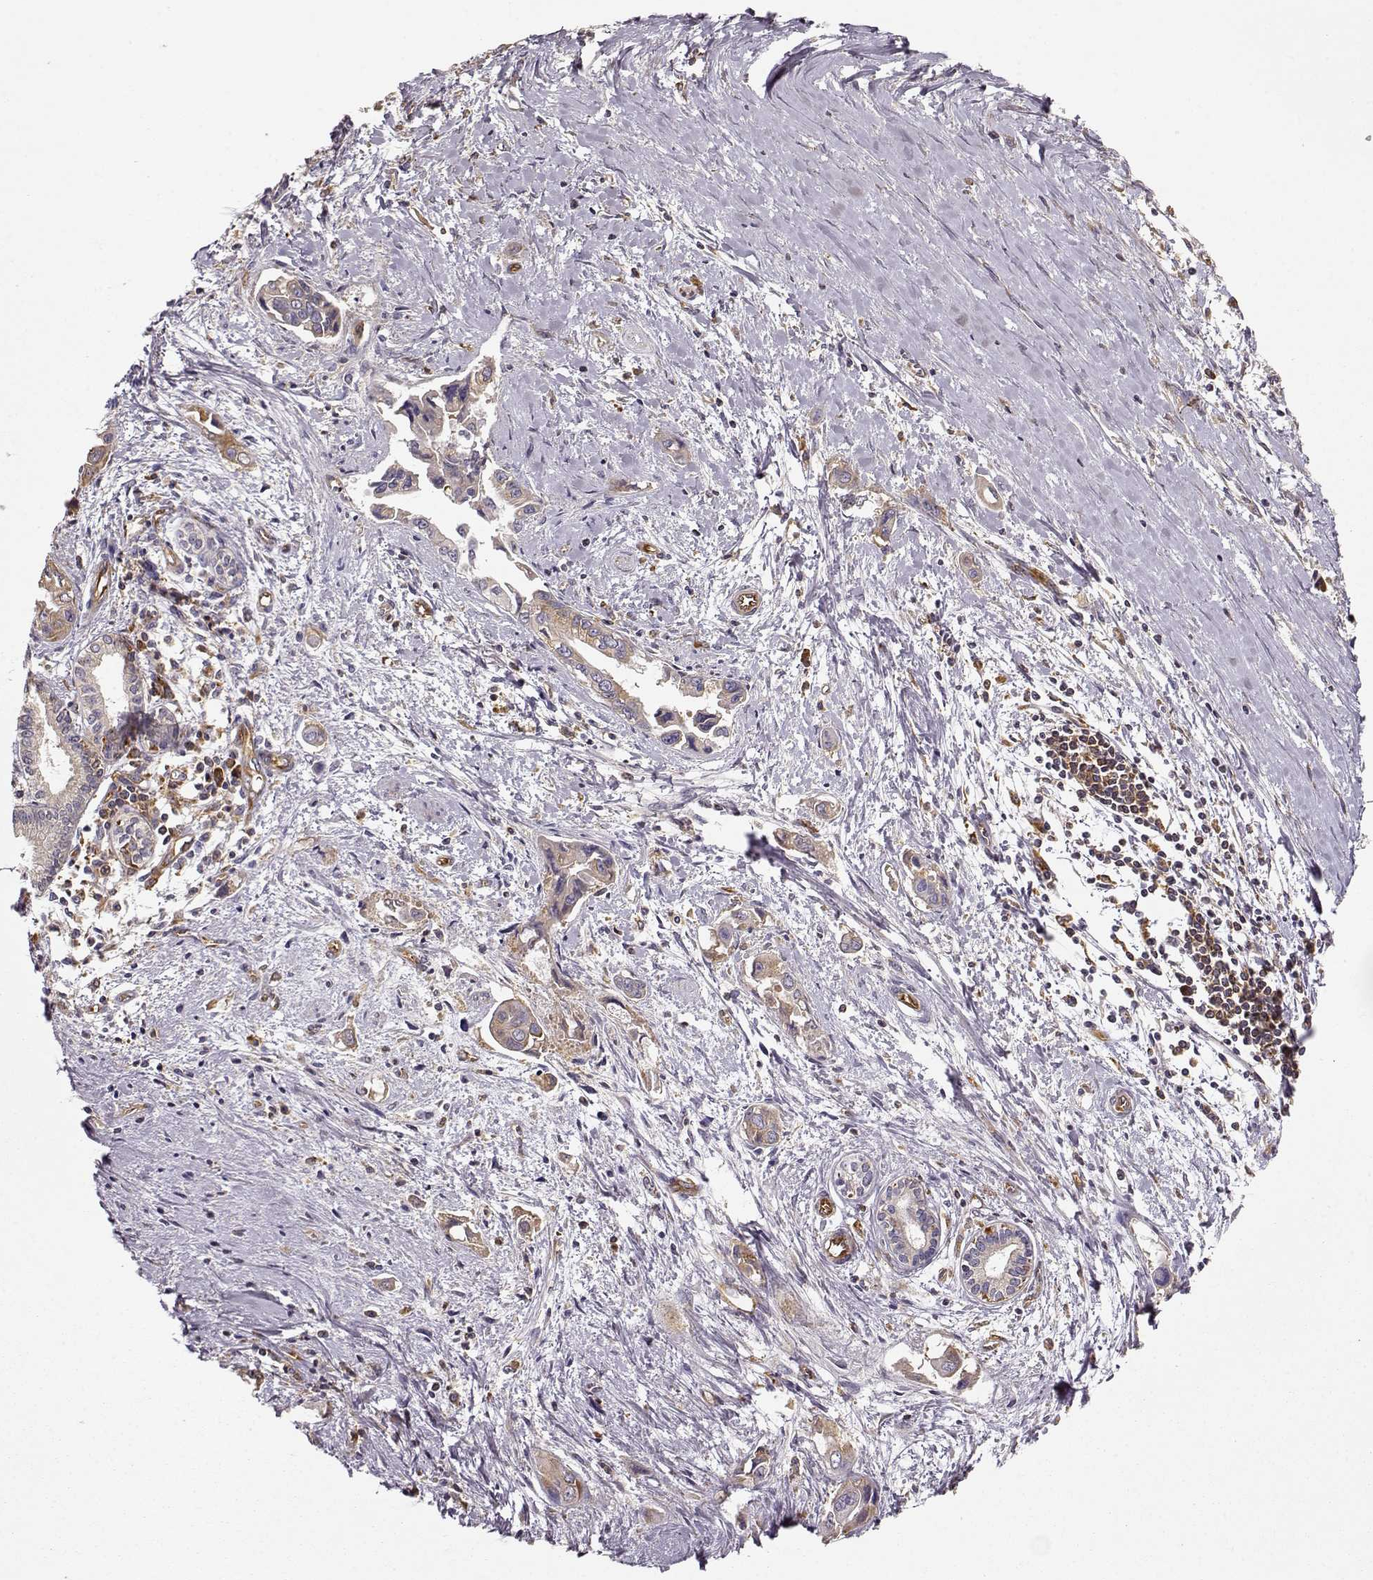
{"staining": {"intensity": "moderate", "quantity": "25%-75%", "location": "cytoplasmic/membranous"}, "tissue": "pancreatic cancer", "cell_type": "Tumor cells", "image_type": "cancer", "snomed": [{"axis": "morphology", "description": "Adenocarcinoma, NOS"}, {"axis": "topography", "description": "Pancreas"}], "caption": "Pancreatic cancer (adenocarcinoma) stained for a protein exhibits moderate cytoplasmic/membranous positivity in tumor cells.", "gene": "ARHGEF2", "patient": {"sex": "male", "age": 60}}